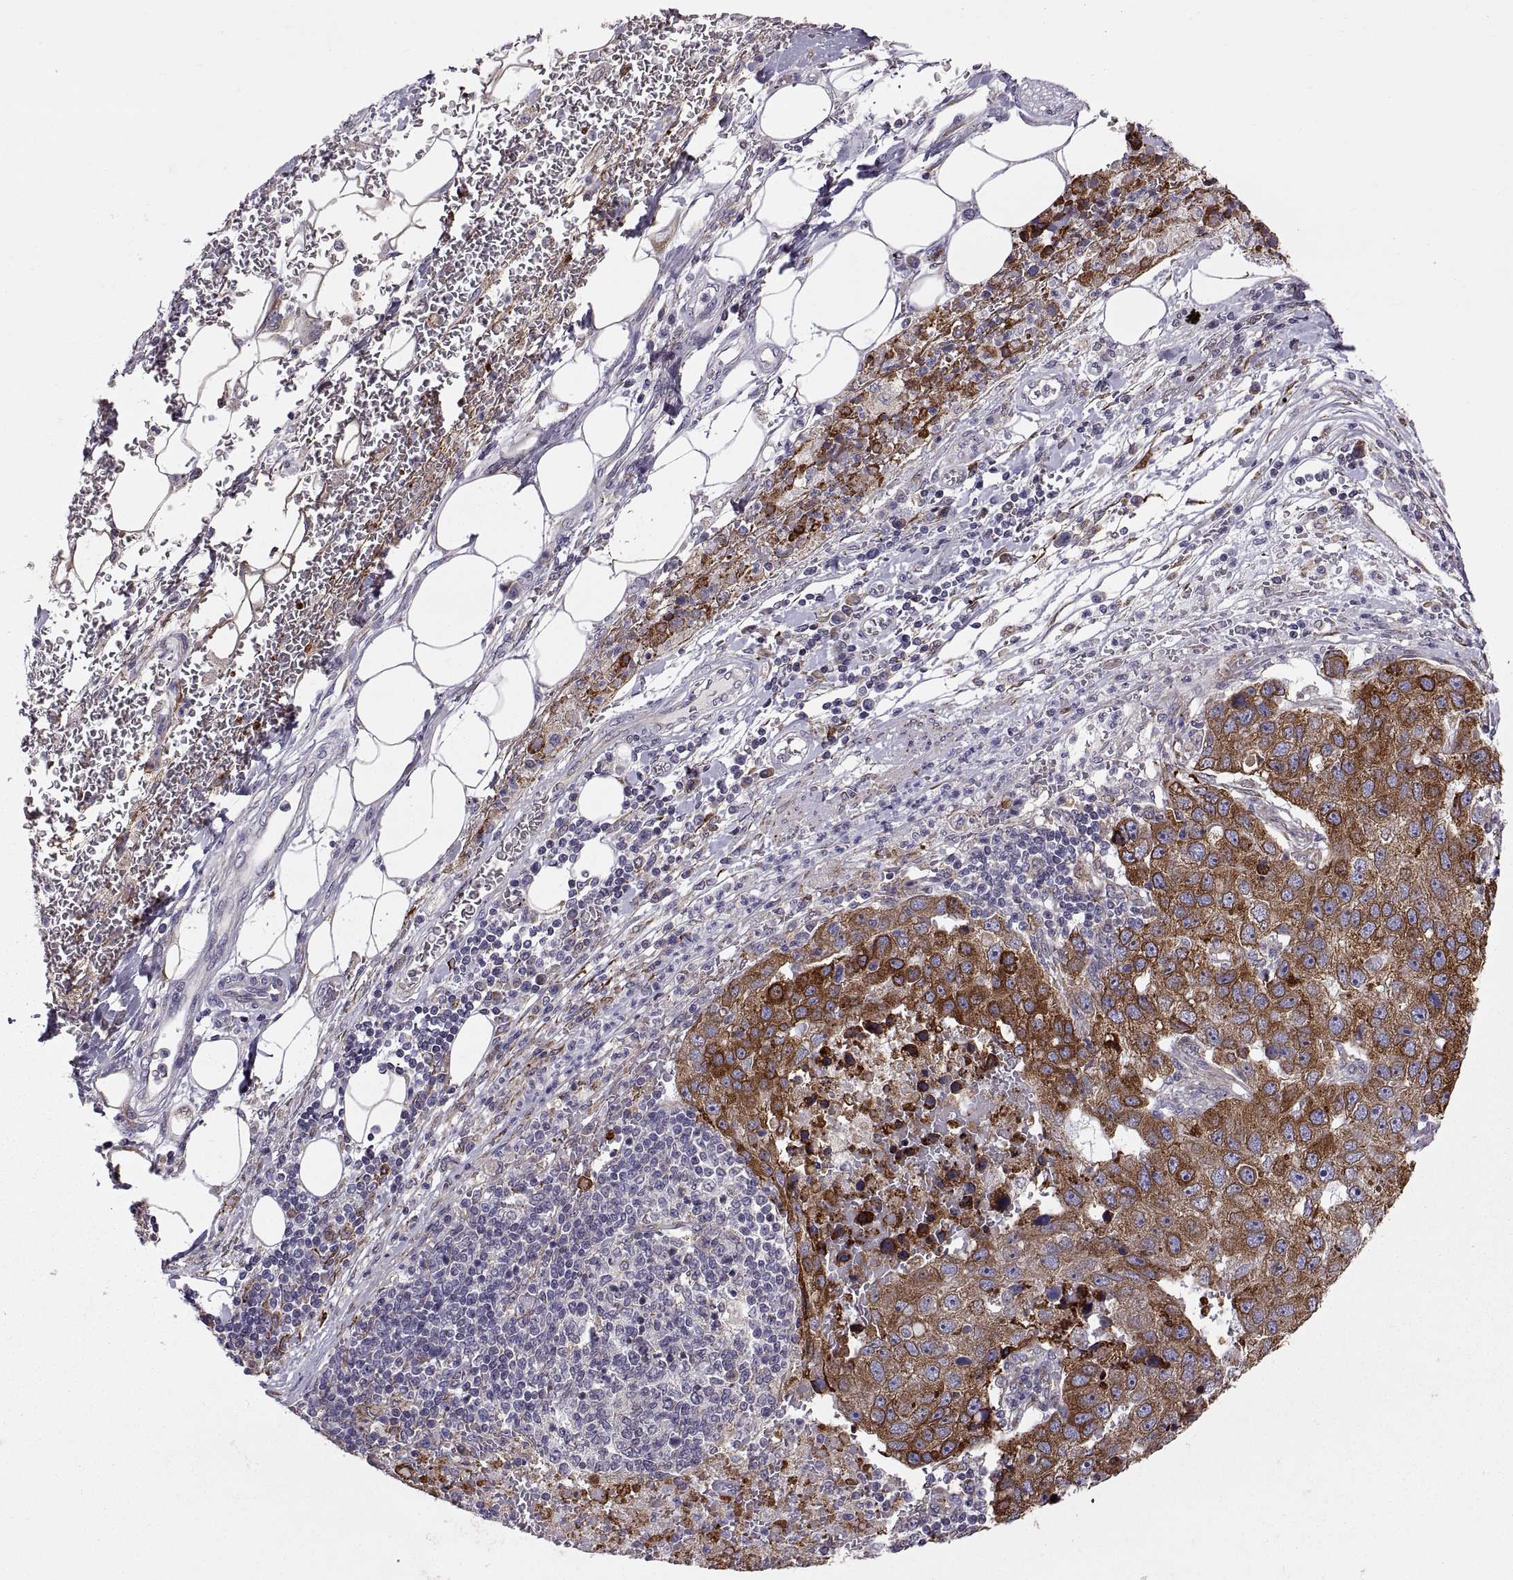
{"staining": {"intensity": "strong", "quantity": ">75%", "location": "cytoplasmic/membranous"}, "tissue": "pancreatic cancer", "cell_type": "Tumor cells", "image_type": "cancer", "snomed": [{"axis": "morphology", "description": "Adenocarcinoma, NOS"}, {"axis": "topography", "description": "Pancreas"}], "caption": "Immunohistochemistry (IHC) image of neoplastic tissue: human pancreatic cancer (adenocarcinoma) stained using immunohistochemistry reveals high levels of strong protein expression localized specifically in the cytoplasmic/membranous of tumor cells, appearing as a cytoplasmic/membranous brown color.", "gene": "PLEKHB2", "patient": {"sex": "female", "age": 61}}